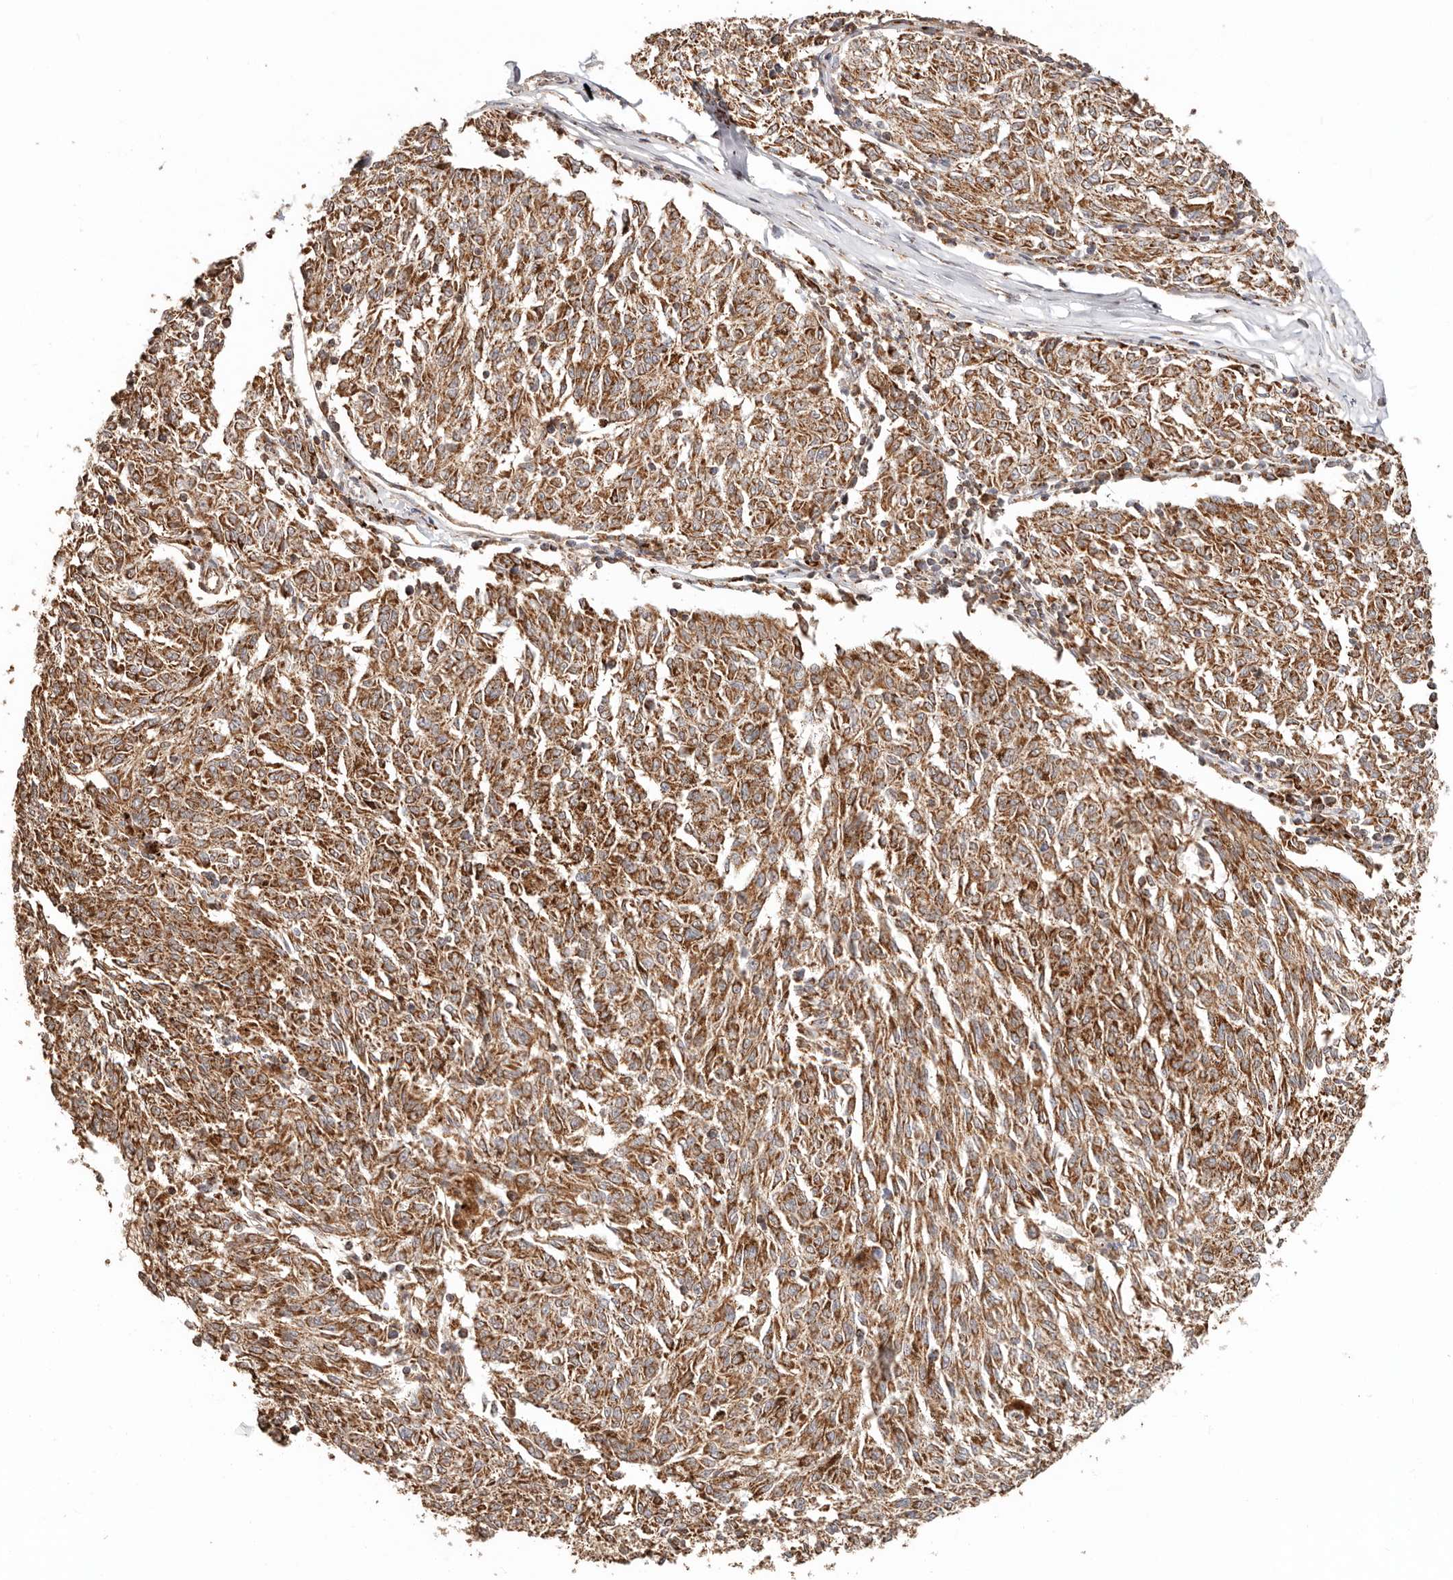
{"staining": {"intensity": "strong", "quantity": ">75%", "location": "cytoplasmic/membranous"}, "tissue": "melanoma", "cell_type": "Tumor cells", "image_type": "cancer", "snomed": [{"axis": "morphology", "description": "Malignant melanoma, NOS"}, {"axis": "topography", "description": "Skin"}], "caption": "Approximately >75% of tumor cells in human malignant melanoma show strong cytoplasmic/membranous protein staining as visualized by brown immunohistochemical staining.", "gene": "NDUFB11", "patient": {"sex": "female", "age": 72}}